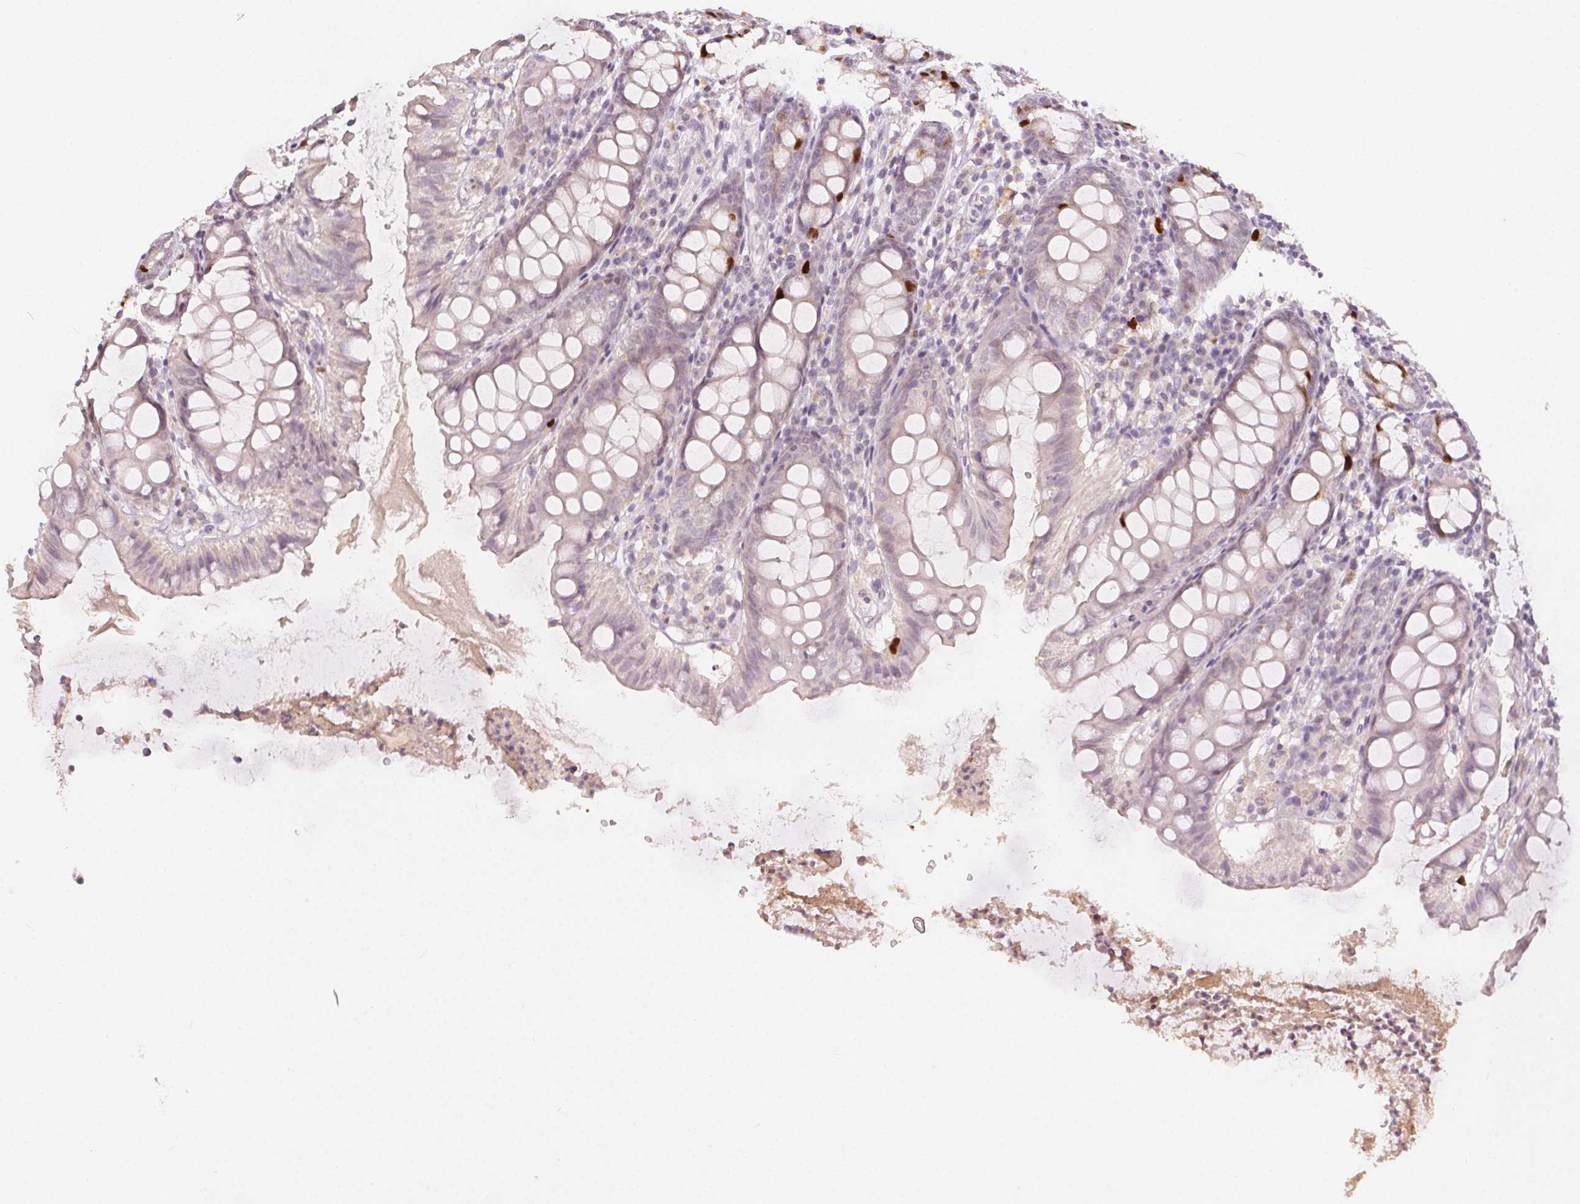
{"staining": {"intensity": "strong", "quantity": "<25%", "location": "nuclear"}, "tissue": "colon", "cell_type": "Glandular cells", "image_type": "normal", "snomed": [{"axis": "morphology", "description": "Normal tissue, NOS"}, {"axis": "topography", "description": "Colon"}], "caption": "Approximately <25% of glandular cells in normal colon display strong nuclear protein staining as visualized by brown immunohistochemical staining.", "gene": "ANLN", "patient": {"sex": "female", "age": 84}}